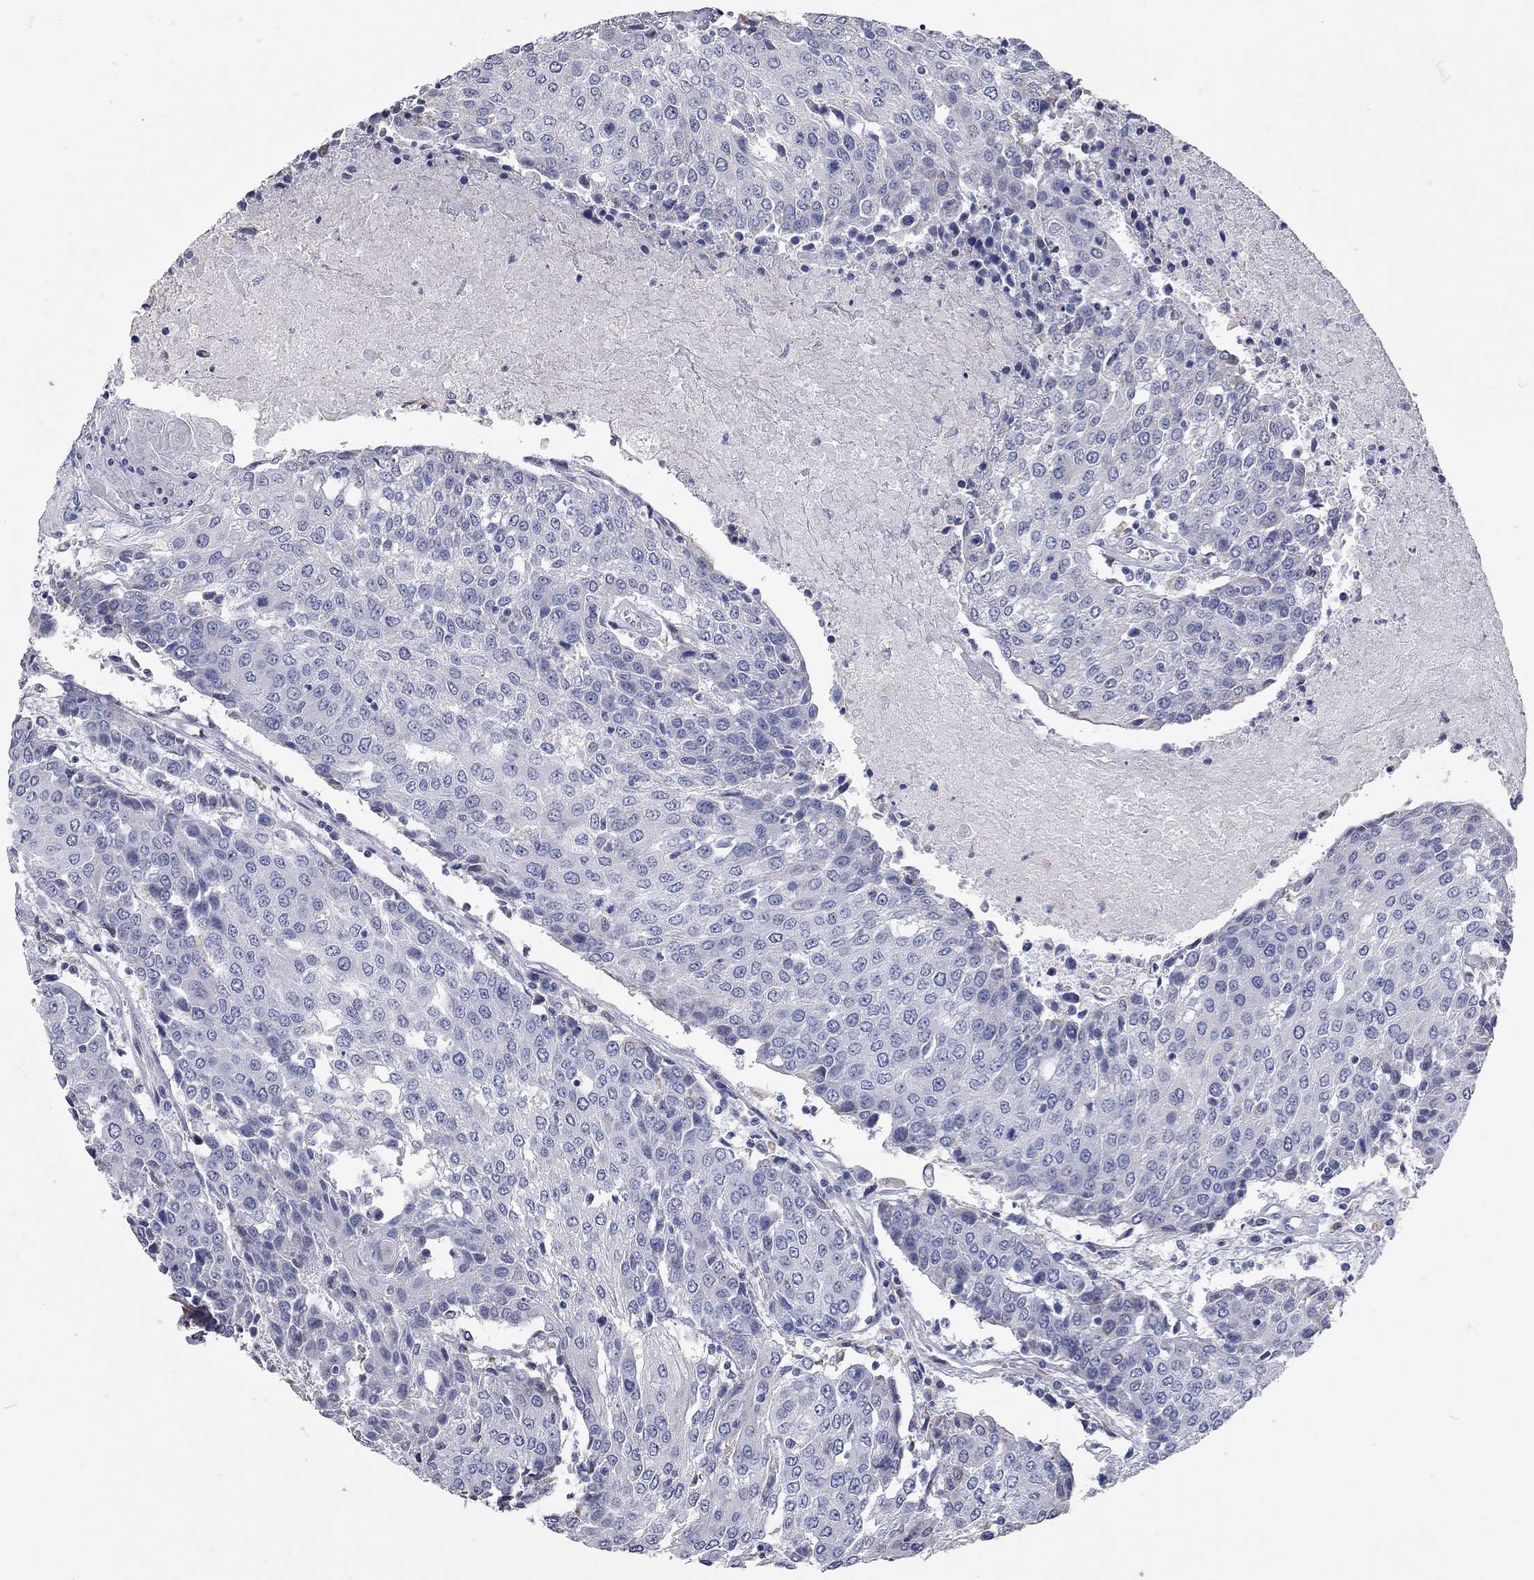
{"staining": {"intensity": "negative", "quantity": "none", "location": "none"}, "tissue": "urothelial cancer", "cell_type": "Tumor cells", "image_type": "cancer", "snomed": [{"axis": "morphology", "description": "Urothelial carcinoma, High grade"}, {"axis": "topography", "description": "Urinary bladder"}], "caption": "IHC of human urothelial carcinoma (high-grade) exhibits no positivity in tumor cells.", "gene": "XAGE2", "patient": {"sex": "female", "age": 85}}